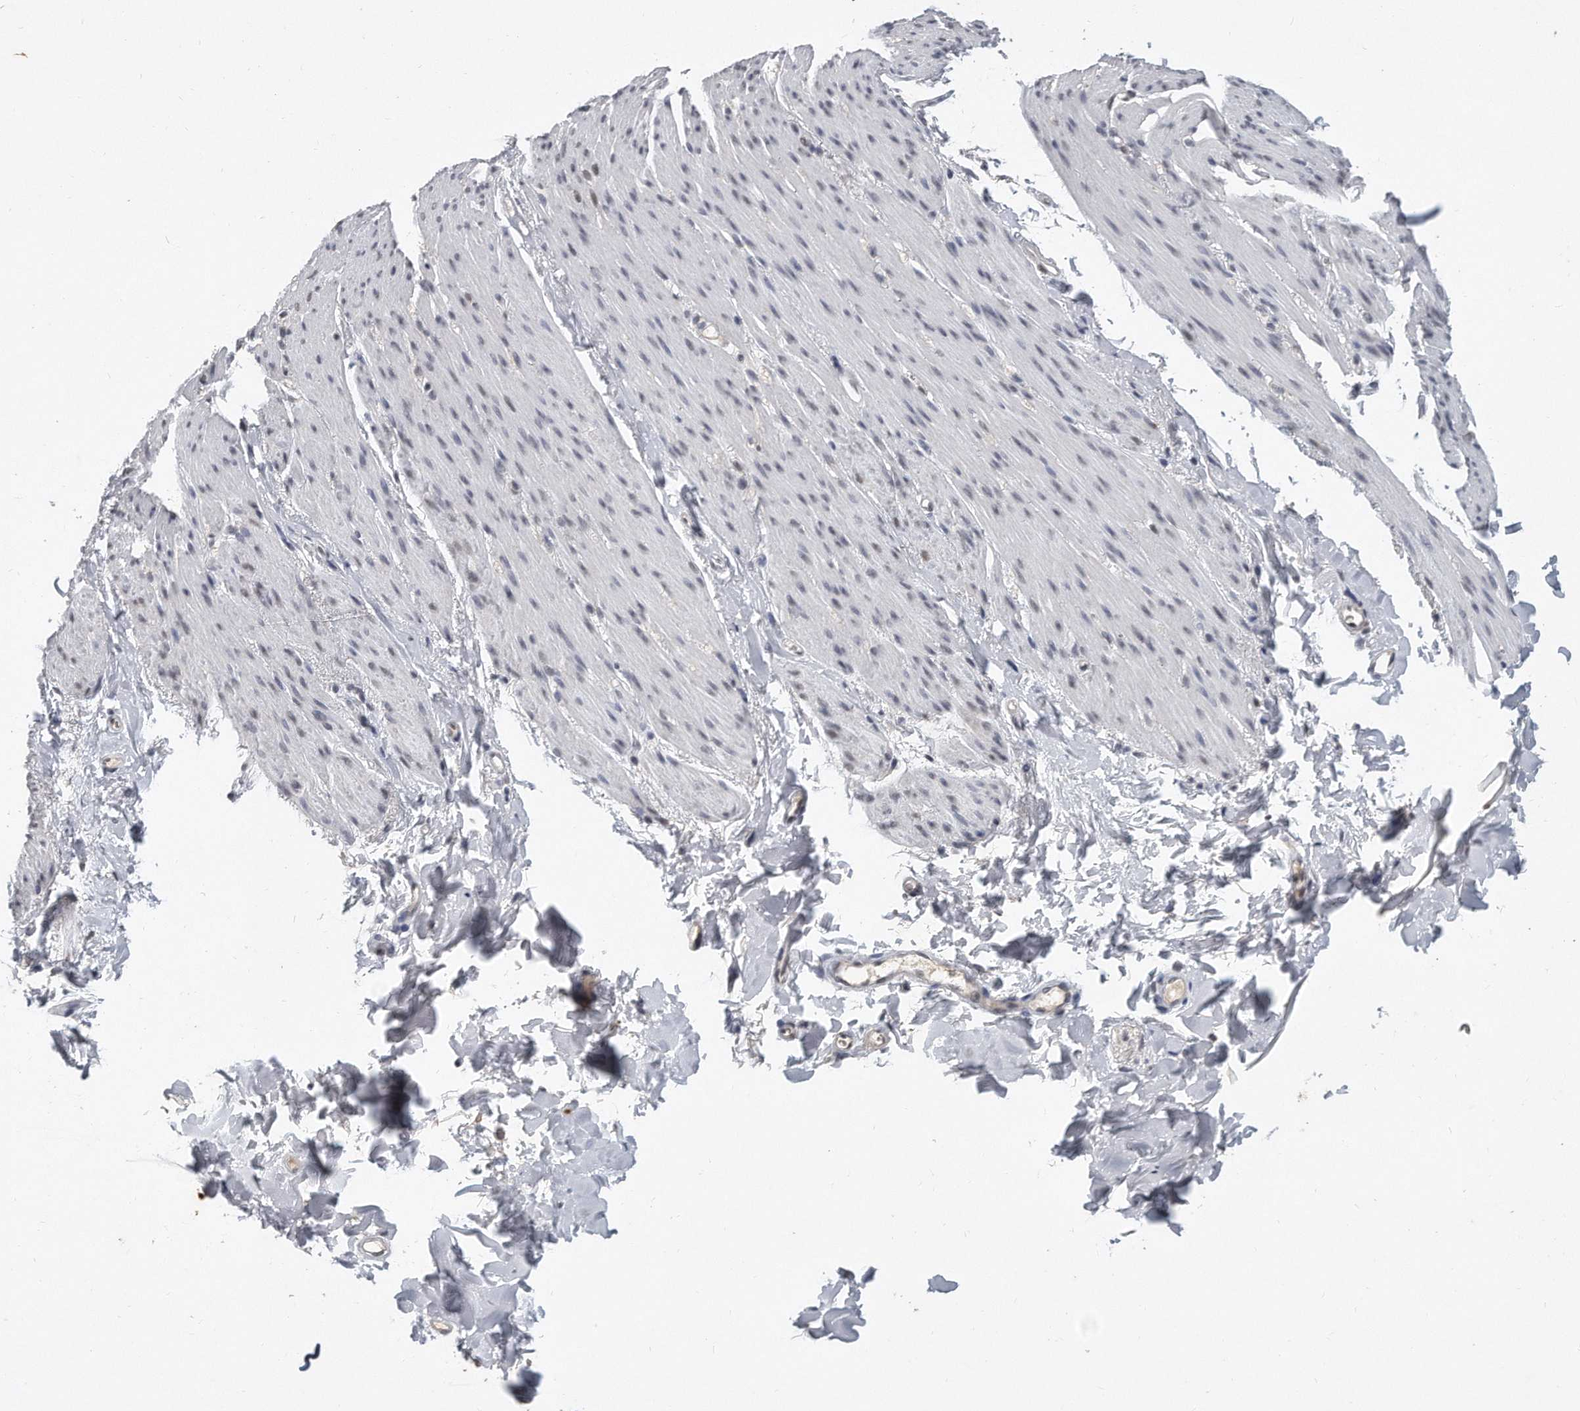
{"staining": {"intensity": "negative", "quantity": "none", "location": "none"}, "tissue": "smooth muscle", "cell_type": "Smooth muscle cells", "image_type": "normal", "snomed": [{"axis": "morphology", "description": "Normal tissue, NOS"}, {"axis": "topography", "description": "Colon"}, {"axis": "topography", "description": "Peripheral nerve tissue"}], "caption": "This is an IHC photomicrograph of benign smooth muscle. There is no expression in smooth muscle cells.", "gene": "CTBP2", "patient": {"sex": "female", "age": 61}}